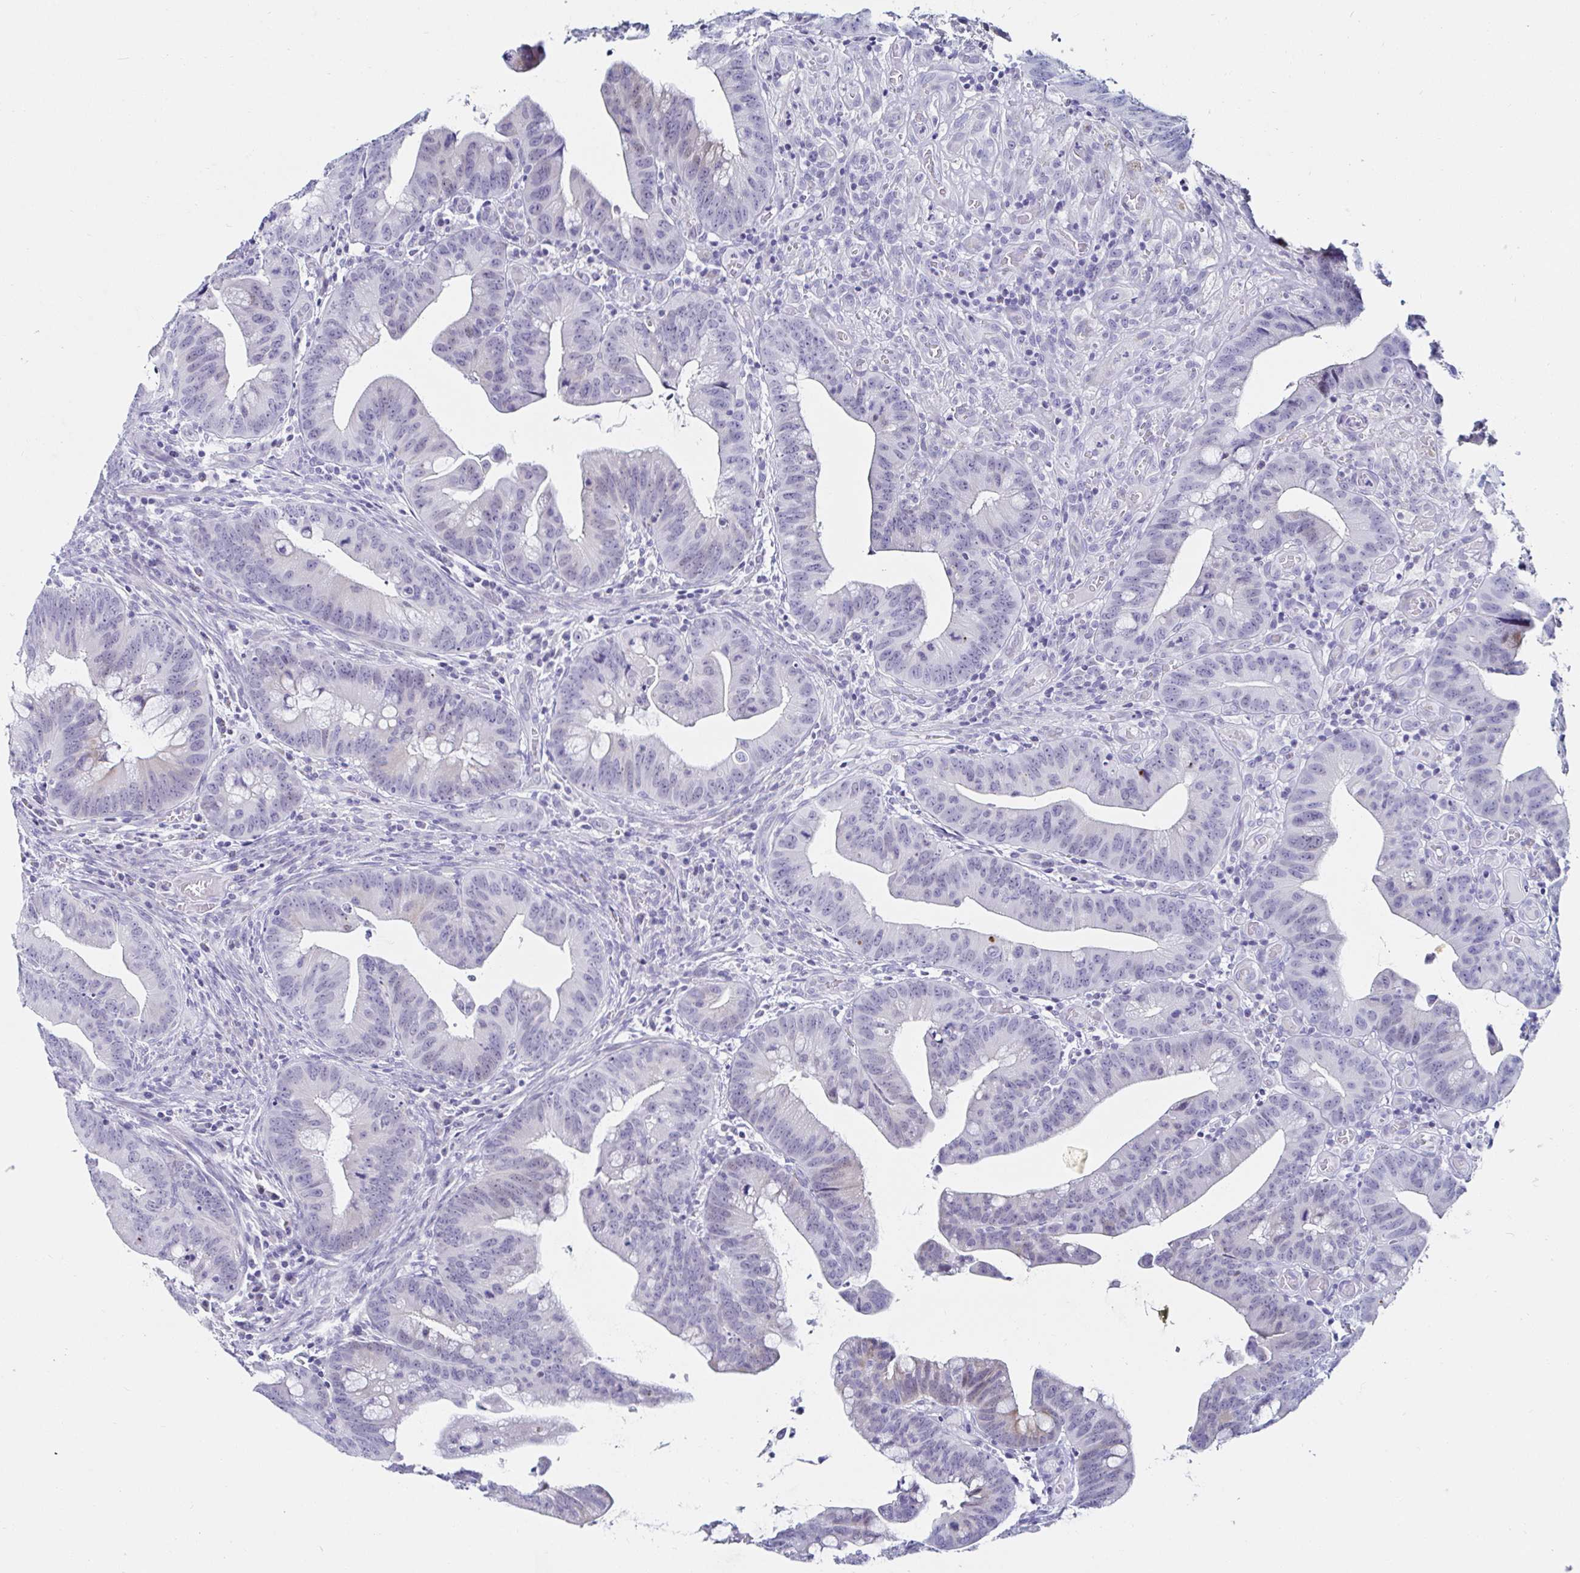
{"staining": {"intensity": "negative", "quantity": "none", "location": "none"}, "tissue": "colorectal cancer", "cell_type": "Tumor cells", "image_type": "cancer", "snomed": [{"axis": "morphology", "description": "Adenocarcinoma, NOS"}, {"axis": "topography", "description": "Colon"}], "caption": "An immunohistochemistry (IHC) histopathology image of colorectal cancer (adenocarcinoma) is shown. There is no staining in tumor cells of colorectal cancer (adenocarcinoma).", "gene": "OR10K1", "patient": {"sex": "male", "age": 62}}